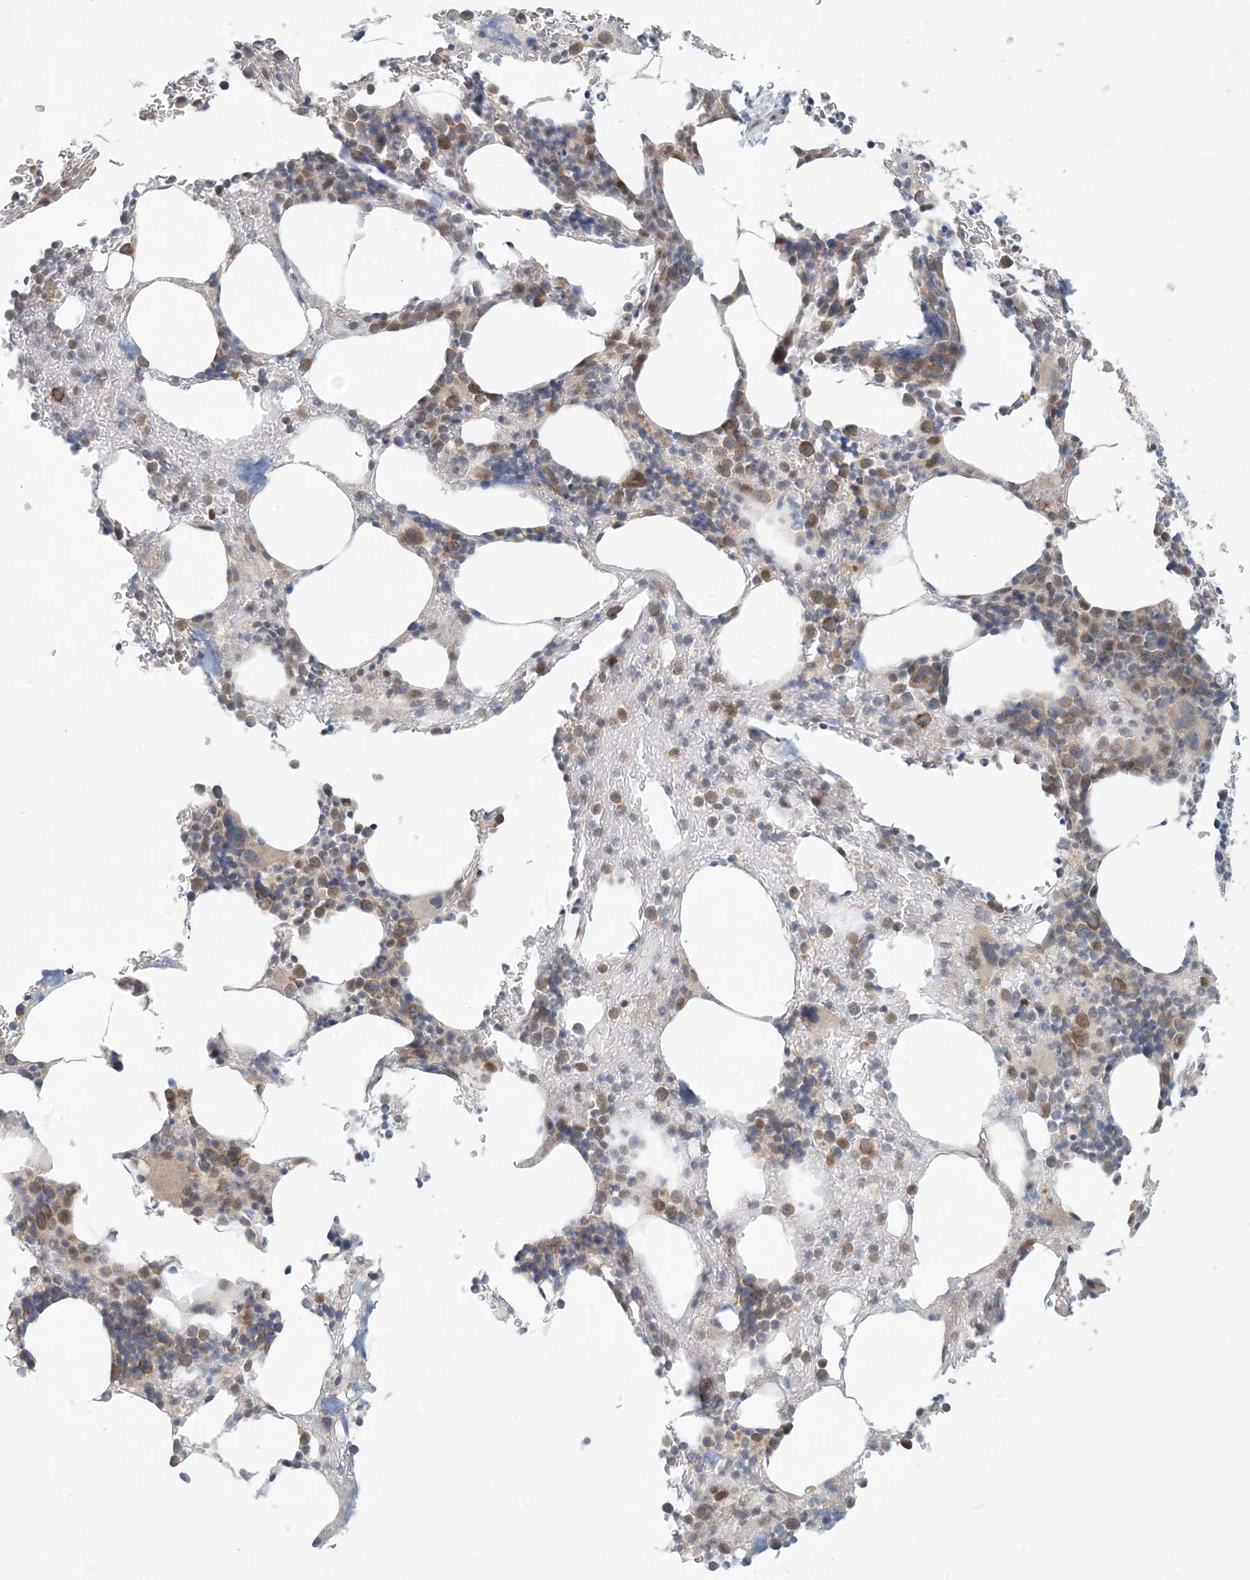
{"staining": {"intensity": "moderate", "quantity": "<25%", "location": "cytoplasmic/membranous,nuclear"}, "tissue": "bone marrow", "cell_type": "Hematopoietic cells", "image_type": "normal", "snomed": [{"axis": "morphology", "description": "Normal tissue, NOS"}, {"axis": "topography", "description": "Bone marrow"}], "caption": "Immunohistochemical staining of benign bone marrow demonstrates <25% levels of moderate cytoplasmic/membranous,nuclear protein staining in approximately <25% of hematopoietic cells. (Stains: DAB in brown, nuclei in blue, Microscopy: brightfield microscopy at high magnification).", "gene": "OBI1", "patient": {"sex": "male"}}